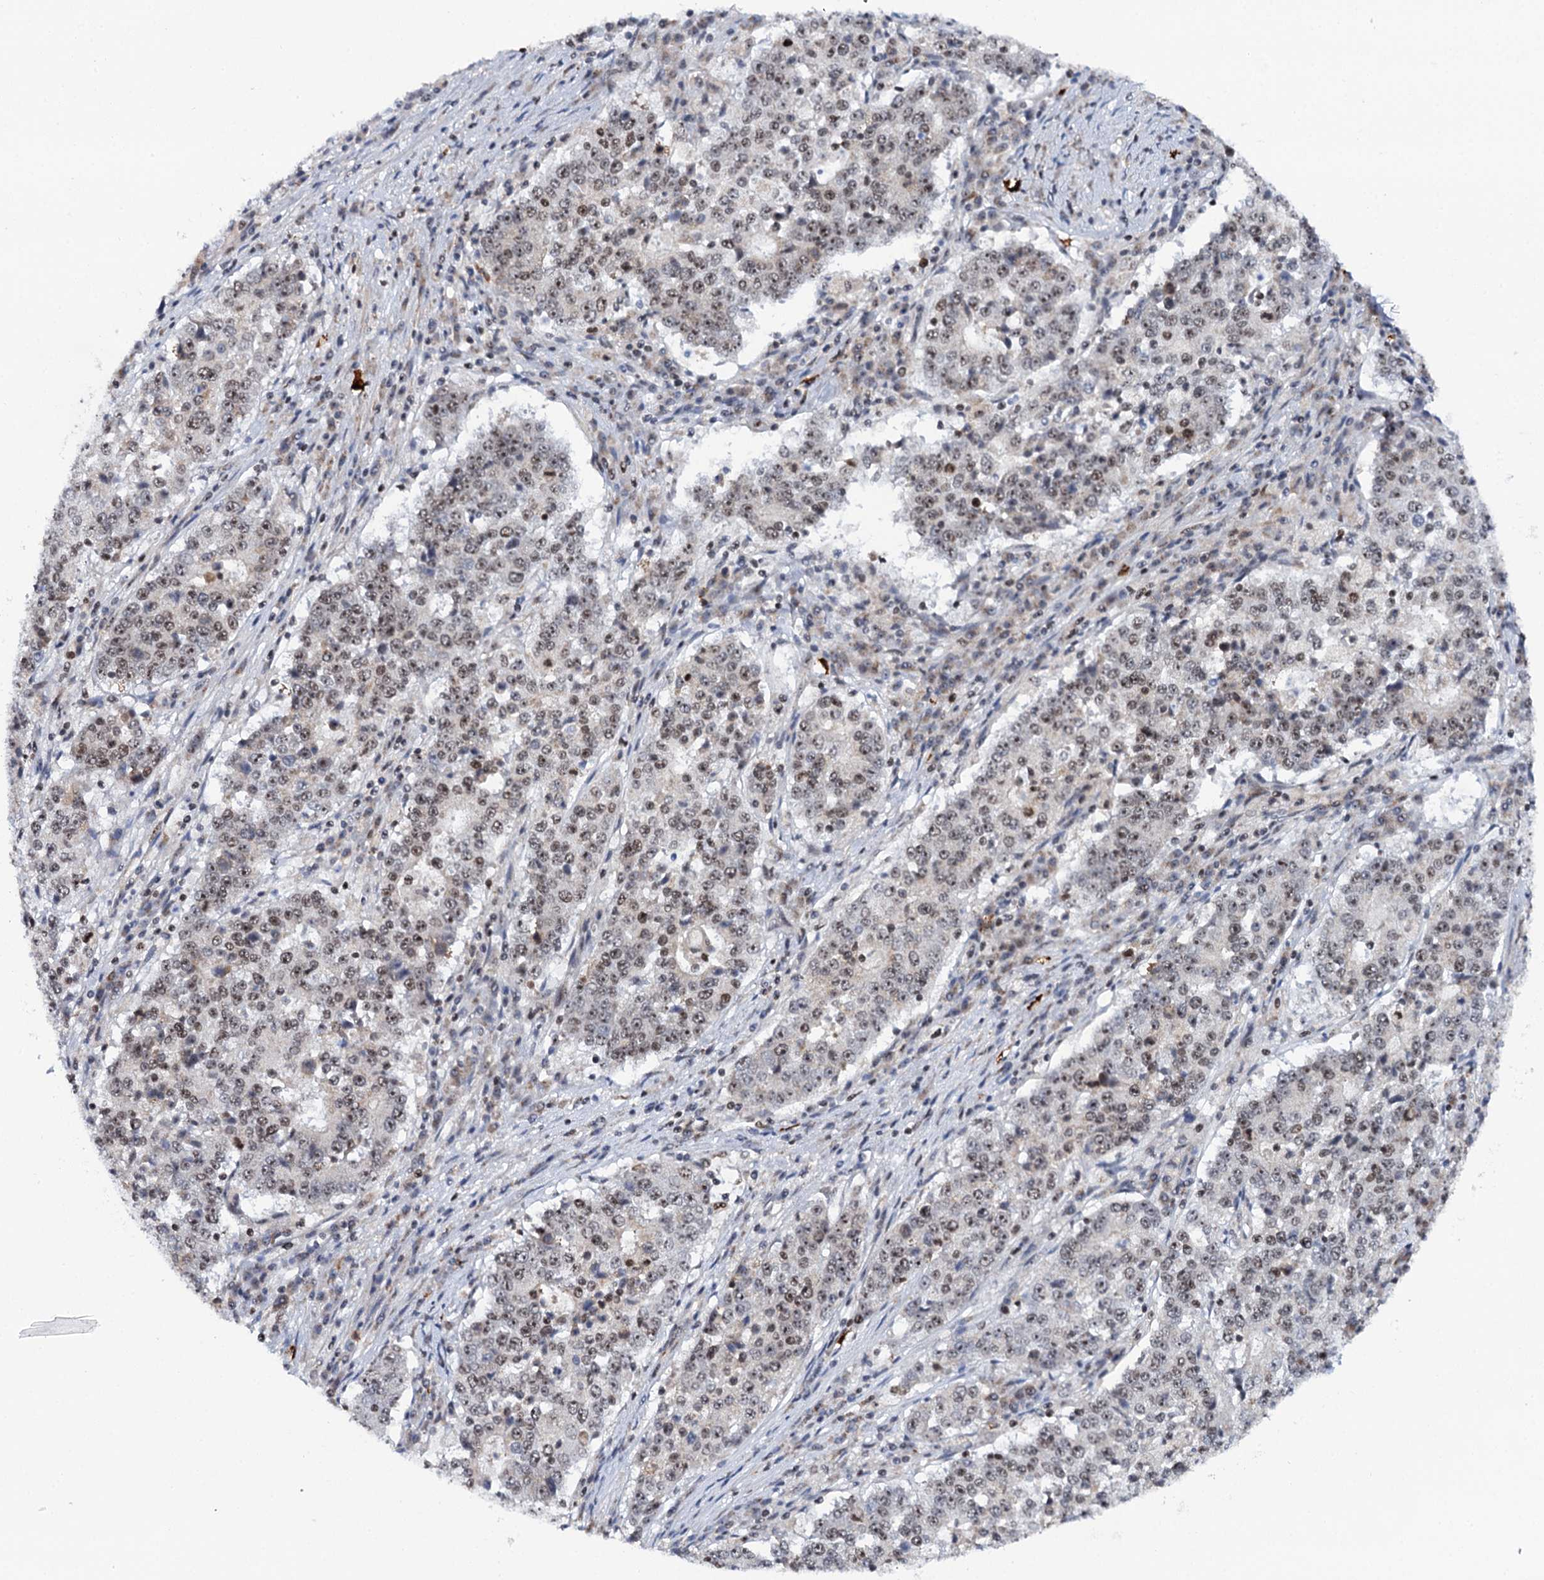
{"staining": {"intensity": "weak", "quantity": "25%-75%", "location": "nuclear"}, "tissue": "stomach cancer", "cell_type": "Tumor cells", "image_type": "cancer", "snomed": [{"axis": "morphology", "description": "Adenocarcinoma, NOS"}, {"axis": "topography", "description": "Stomach"}], "caption": "Stomach adenocarcinoma stained with immunohistochemistry (IHC) displays weak nuclear positivity in approximately 25%-75% of tumor cells. The staining is performed using DAB (3,3'-diaminobenzidine) brown chromogen to label protein expression. The nuclei are counter-stained blue using hematoxylin.", "gene": "BUD13", "patient": {"sex": "male", "age": 59}}